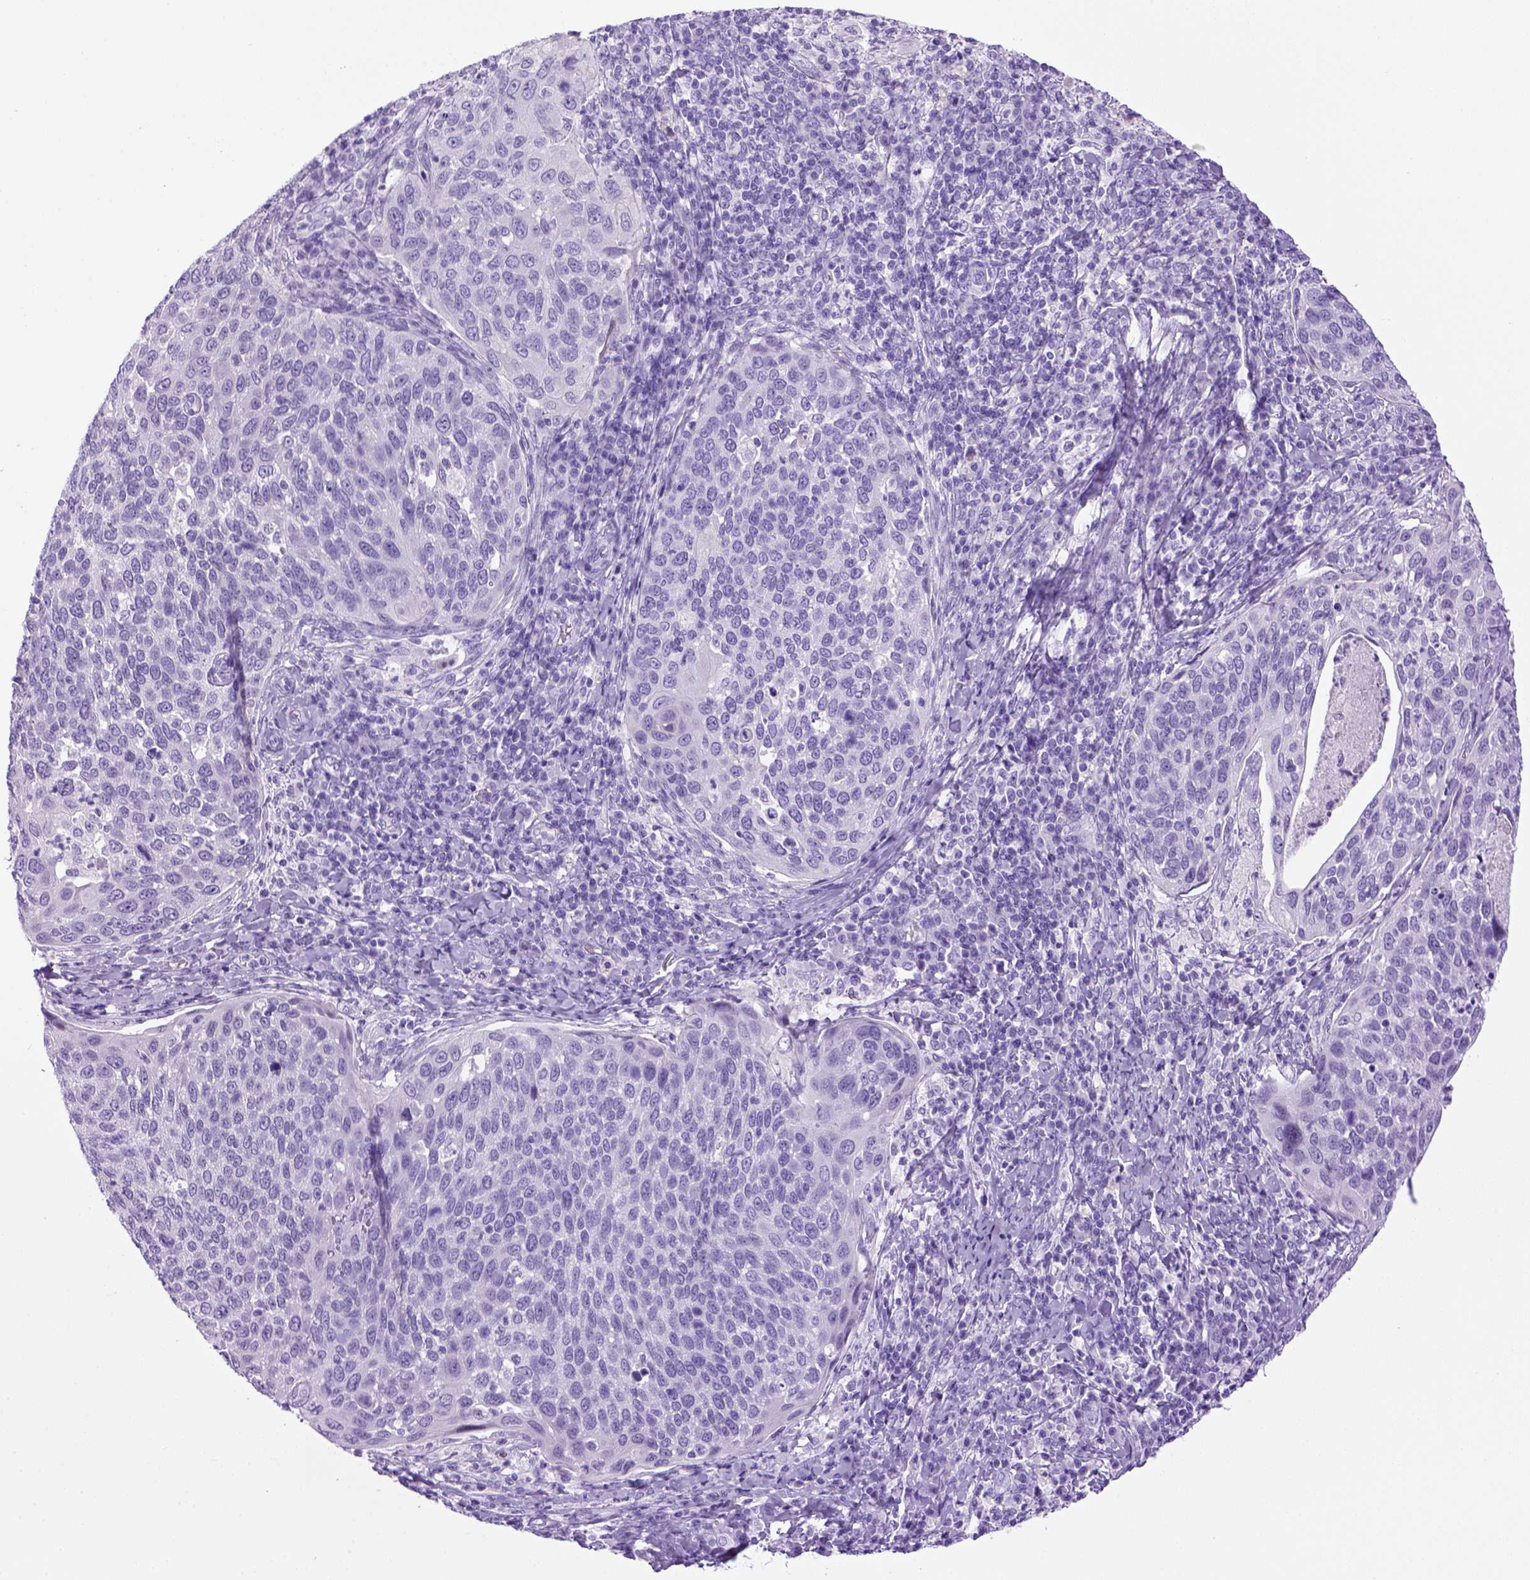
{"staining": {"intensity": "negative", "quantity": "none", "location": "none"}, "tissue": "cervical cancer", "cell_type": "Tumor cells", "image_type": "cancer", "snomed": [{"axis": "morphology", "description": "Squamous cell carcinoma, NOS"}, {"axis": "topography", "description": "Cervix"}], "caption": "Immunohistochemistry histopathology image of neoplastic tissue: human squamous cell carcinoma (cervical) stained with DAB (3,3'-diaminobenzidine) reveals no significant protein expression in tumor cells.", "gene": "SGCG", "patient": {"sex": "female", "age": 54}}